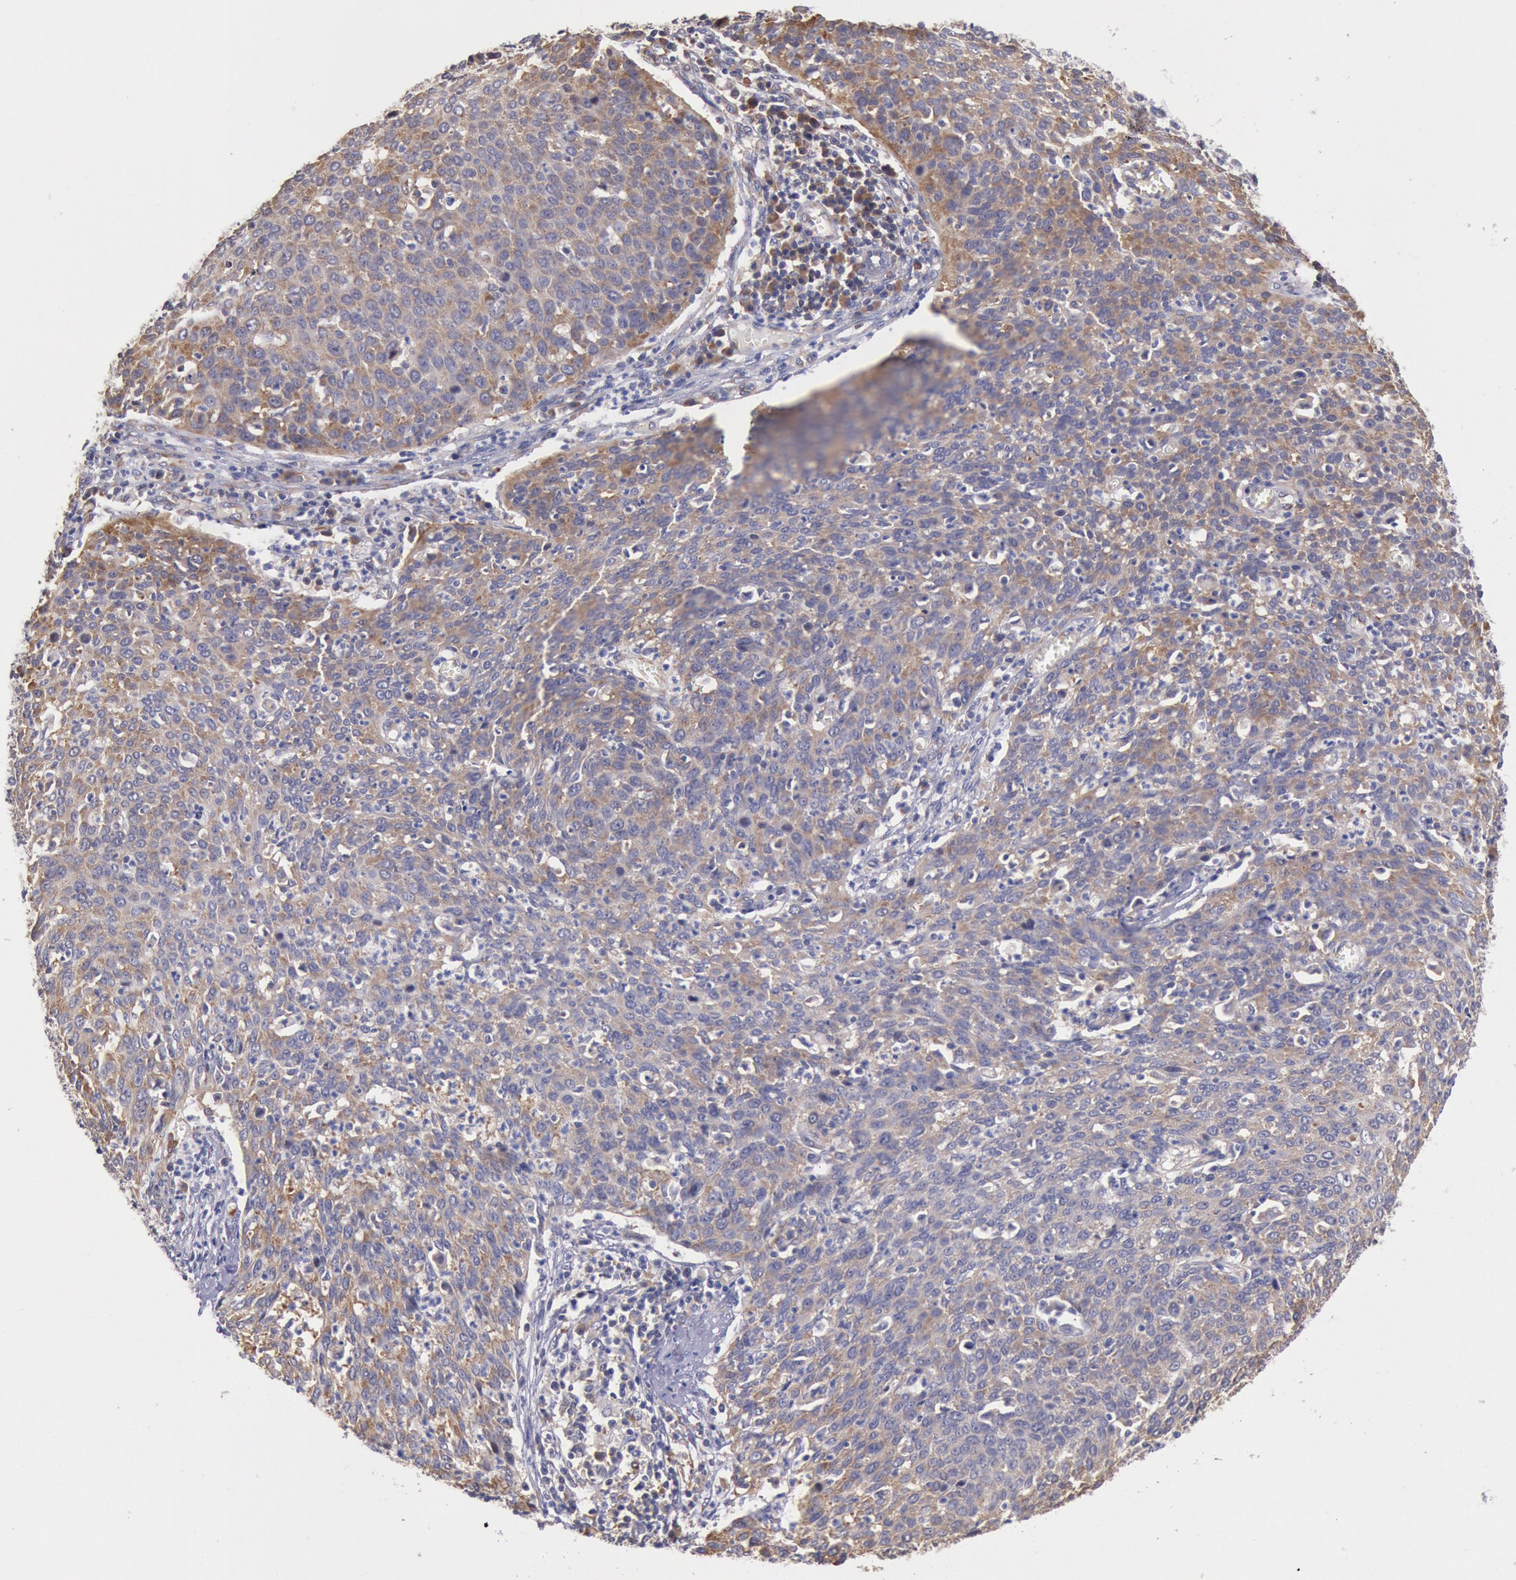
{"staining": {"intensity": "moderate", "quantity": ">75%", "location": "cytoplasmic/membranous"}, "tissue": "cervical cancer", "cell_type": "Tumor cells", "image_type": "cancer", "snomed": [{"axis": "morphology", "description": "Squamous cell carcinoma, NOS"}, {"axis": "topography", "description": "Cervix"}], "caption": "Squamous cell carcinoma (cervical) tissue displays moderate cytoplasmic/membranous staining in approximately >75% of tumor cells The staining was performed using DAB to visualize the protein expression in brown, while the nuclei were stained in blue with hematoxylin (Magnification: 20x).", "gene": "DRG1", "patient": {"sex": "female", "age": 38}}